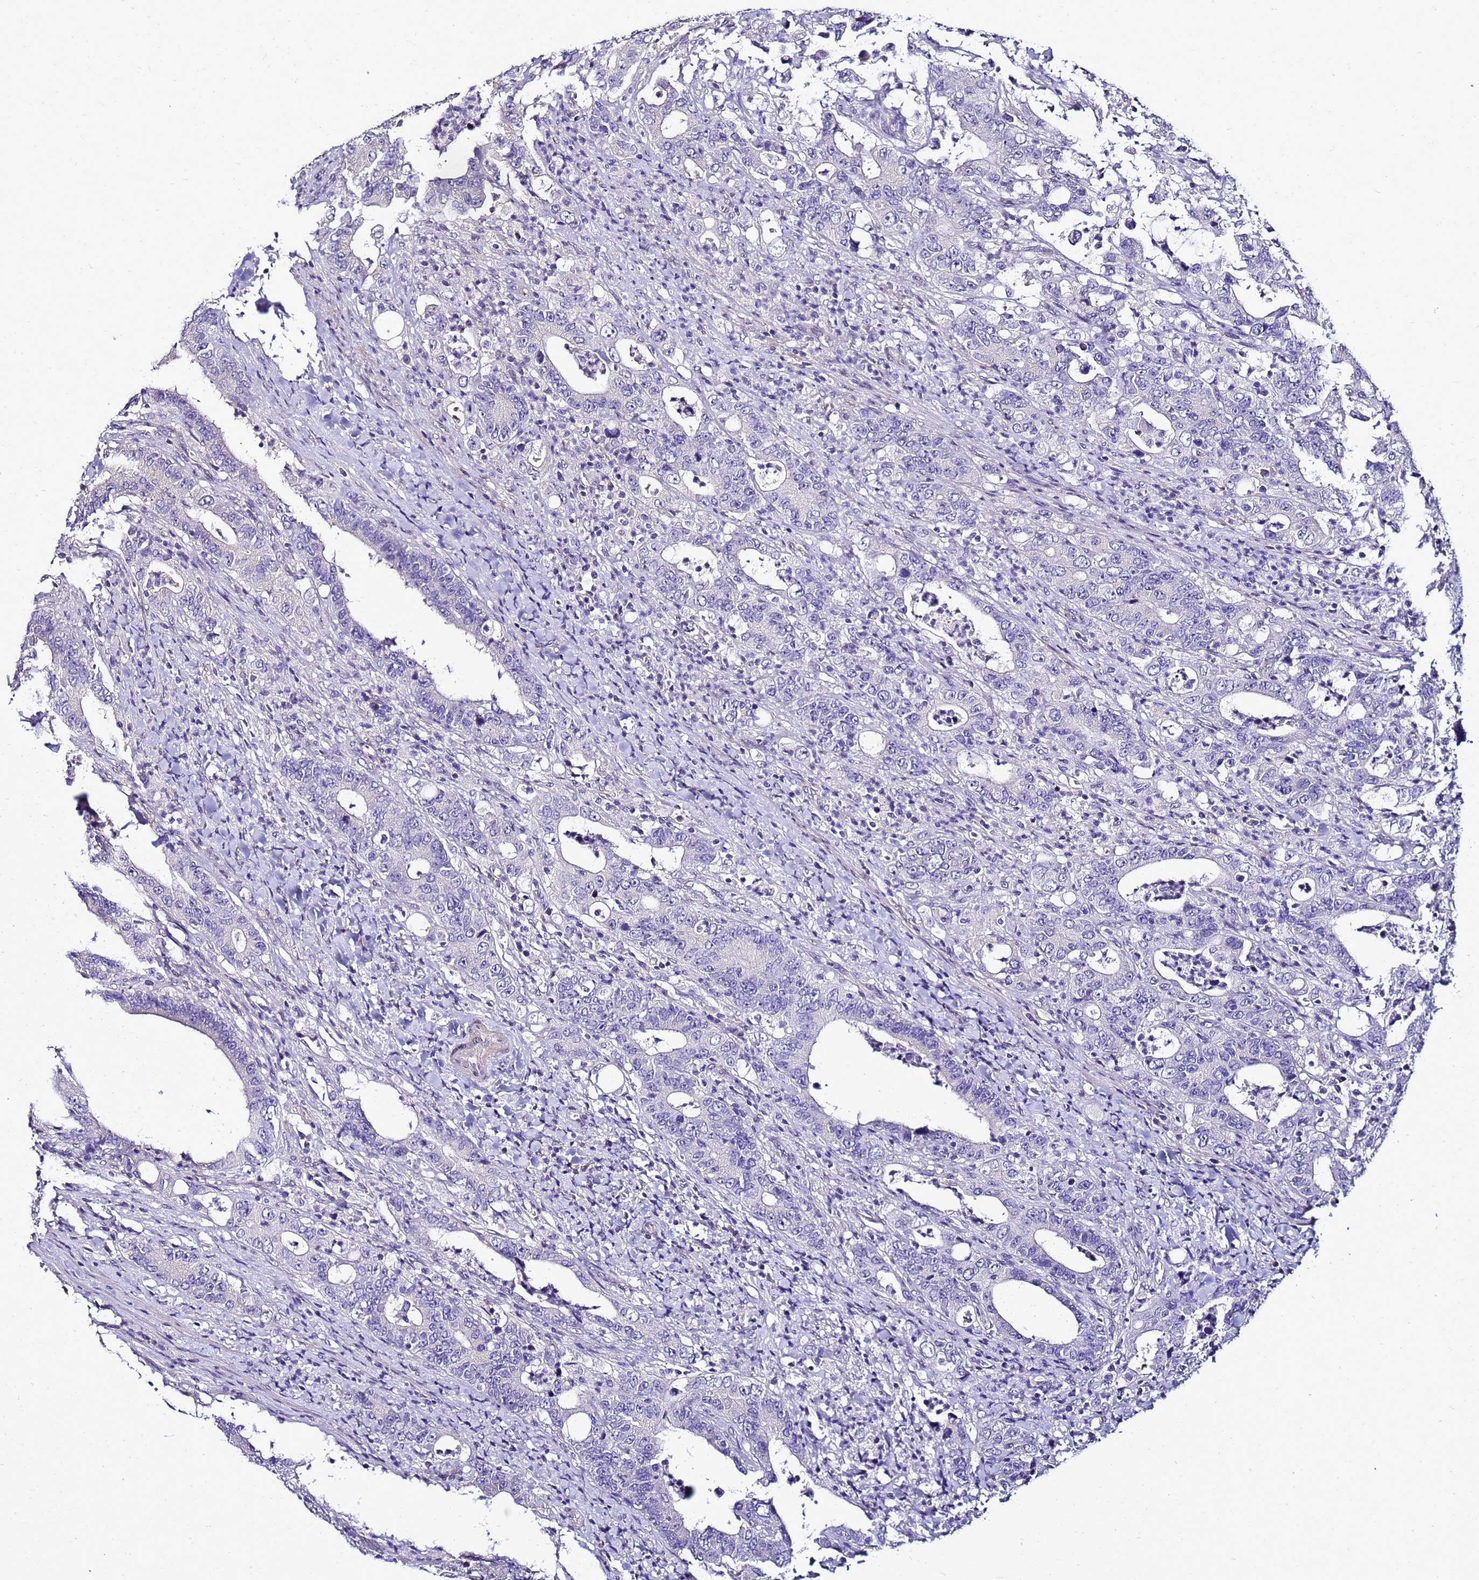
{"staining": {"intensity": "negative", "quantity": "none", "location": "none"}, "tissue": "colorectal cancer", "cell_type": "Tumor cells", "image_type": "cancer", "snomed": [{"axis": "morphology", "description": "Adenocarcinoma, NOS"}, {"axis": "topography", "description": "Colon"}], "caption": "The image exhibits no significant expression in tumor cells of colorectal cancer (adenocarcinoma). The staining is performed using DAB (3,3'-diaminobenzidine) brown chromogen with nuclei counter-stained in using hematoxylin.", "gene": "FAM166B", "patient": {"sex": "female", "age": 75}}